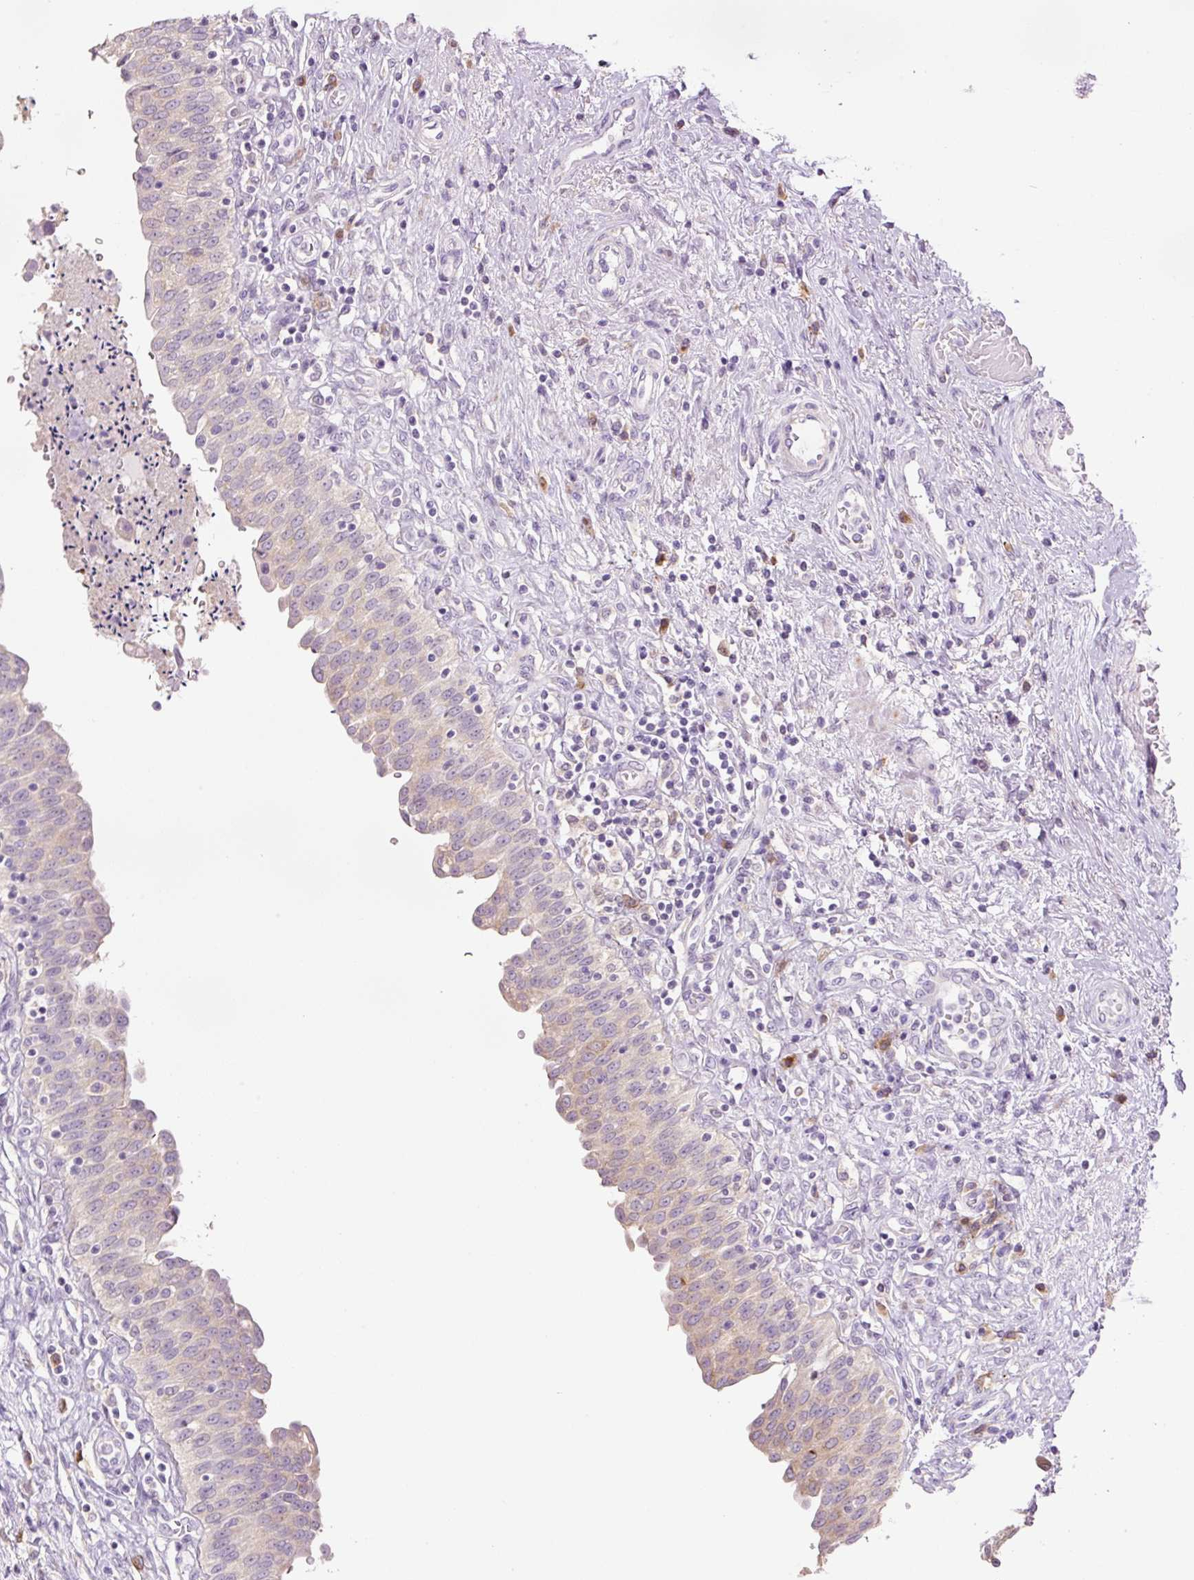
{"staining": {"intensity": "weak", "quantity": "<25%", "location": "cytoplasmic/membranous"}, "tissue": "urinary bladder", "cell_type": "Urothelial cells", "image_type": "normal", "snomed": [{"axis": "morphology", "description": "Normal tissue, NOS"}, {"axis": "topography", "description": "Urinary bladder"}], "caption": "Image shows no significant protein expression in urothelial cells of normal urinary bladder. The staining was performed using DAB (3,3'-diaminobenzidine) to visualize the protein expression in brown, while the nuclei were stained in blue with hematoxylin (Magnification: 20x).", "gene": "HAX1", "patient": {"sex": "male", "age": 71}}